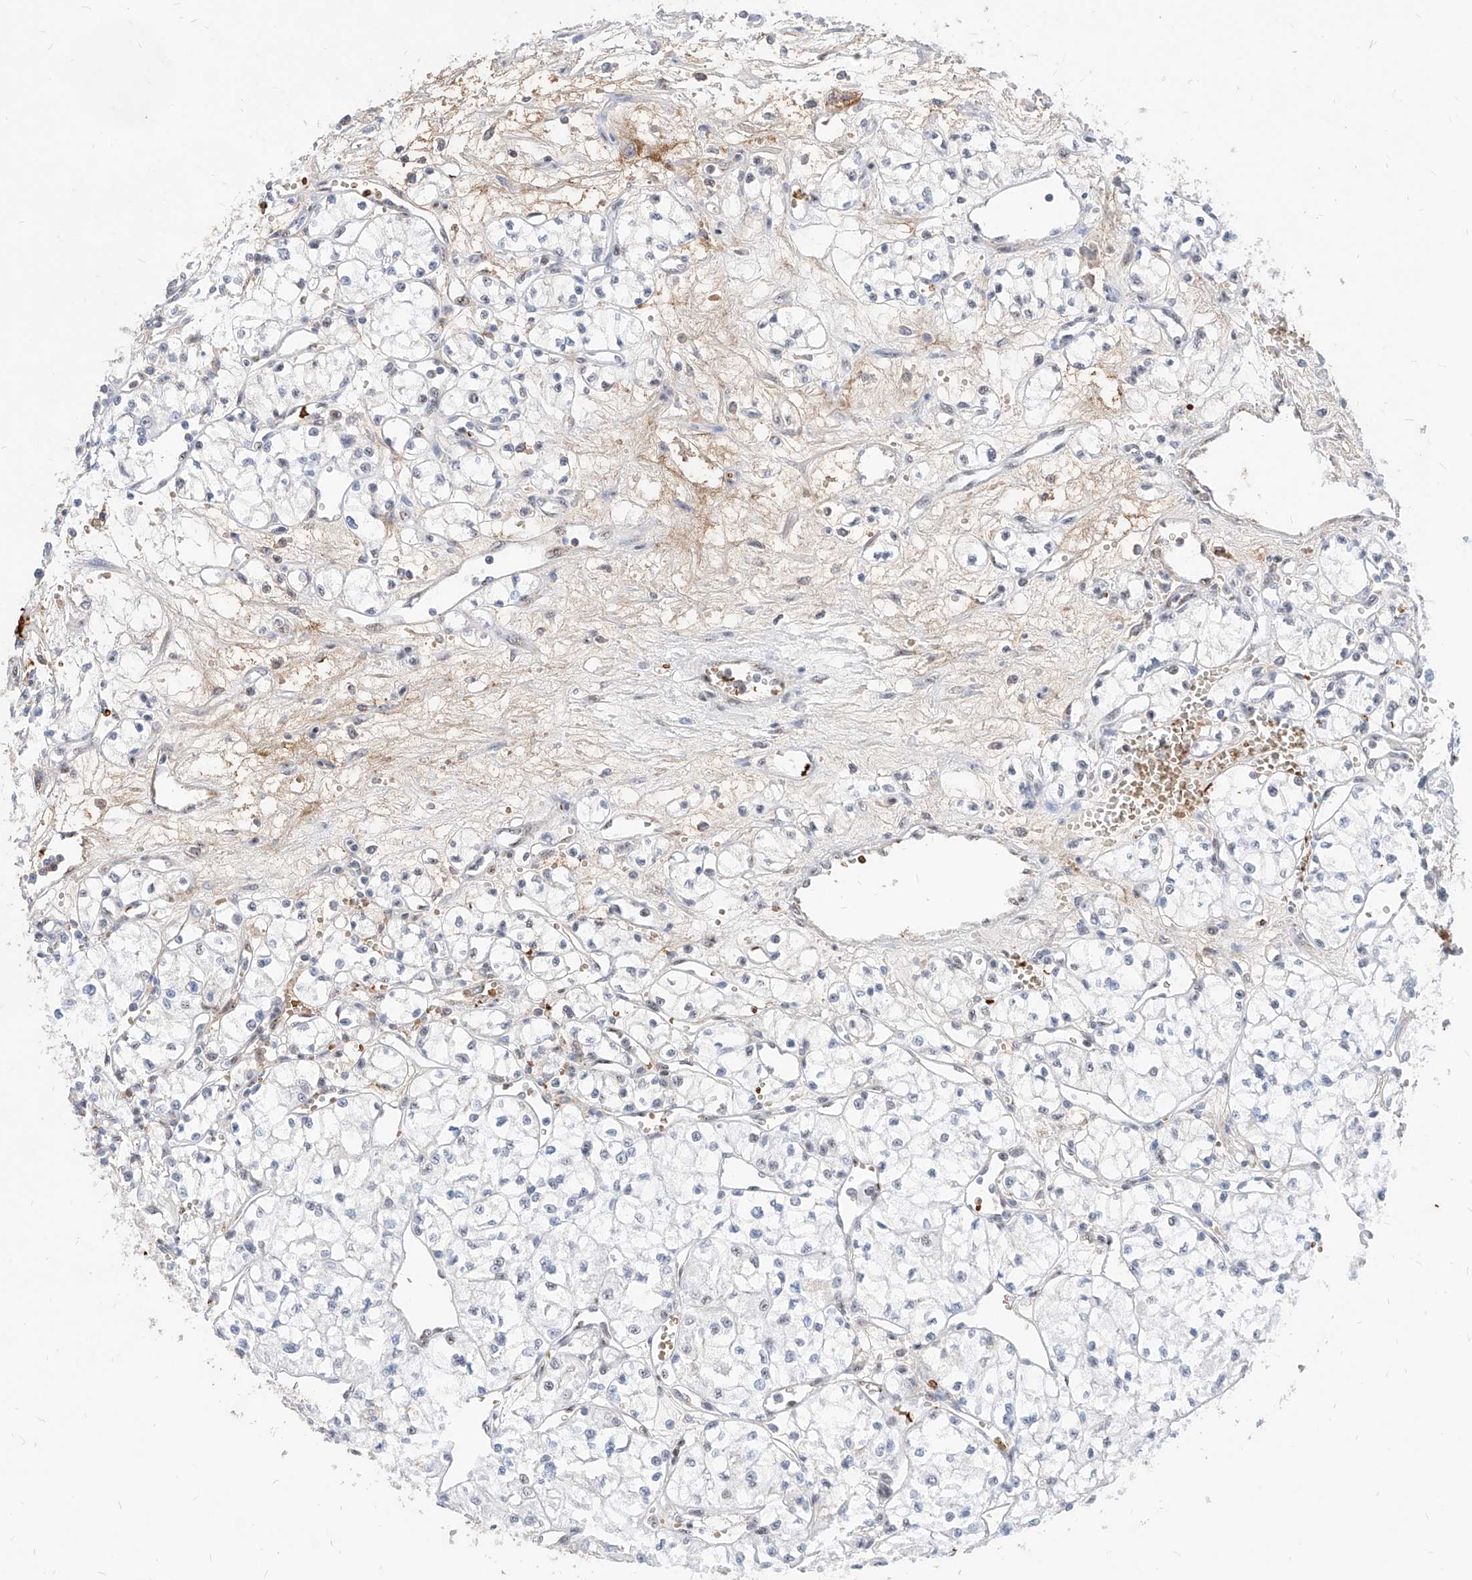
{"staining": {"intensity": "negative", "quantity": "none", "location": "none"}, "tissue": "renal cancer", "cell_type": "Tumor cells", "image_type": "cancer", "snomed": [{"axis": "morphology", "description": "Normal tissue, NOS"}, {"axis": "morphology", "description": "Adenocarcinoma, NOS"}, {"axis": "topography", "description": "Kidney"}], "caption": "Renal cancer was stained to show a protein in brown. There is no significant positivity in tumor cells.", "gene": "ZFP42", "patient": {"sex": "male", "age": 59}}